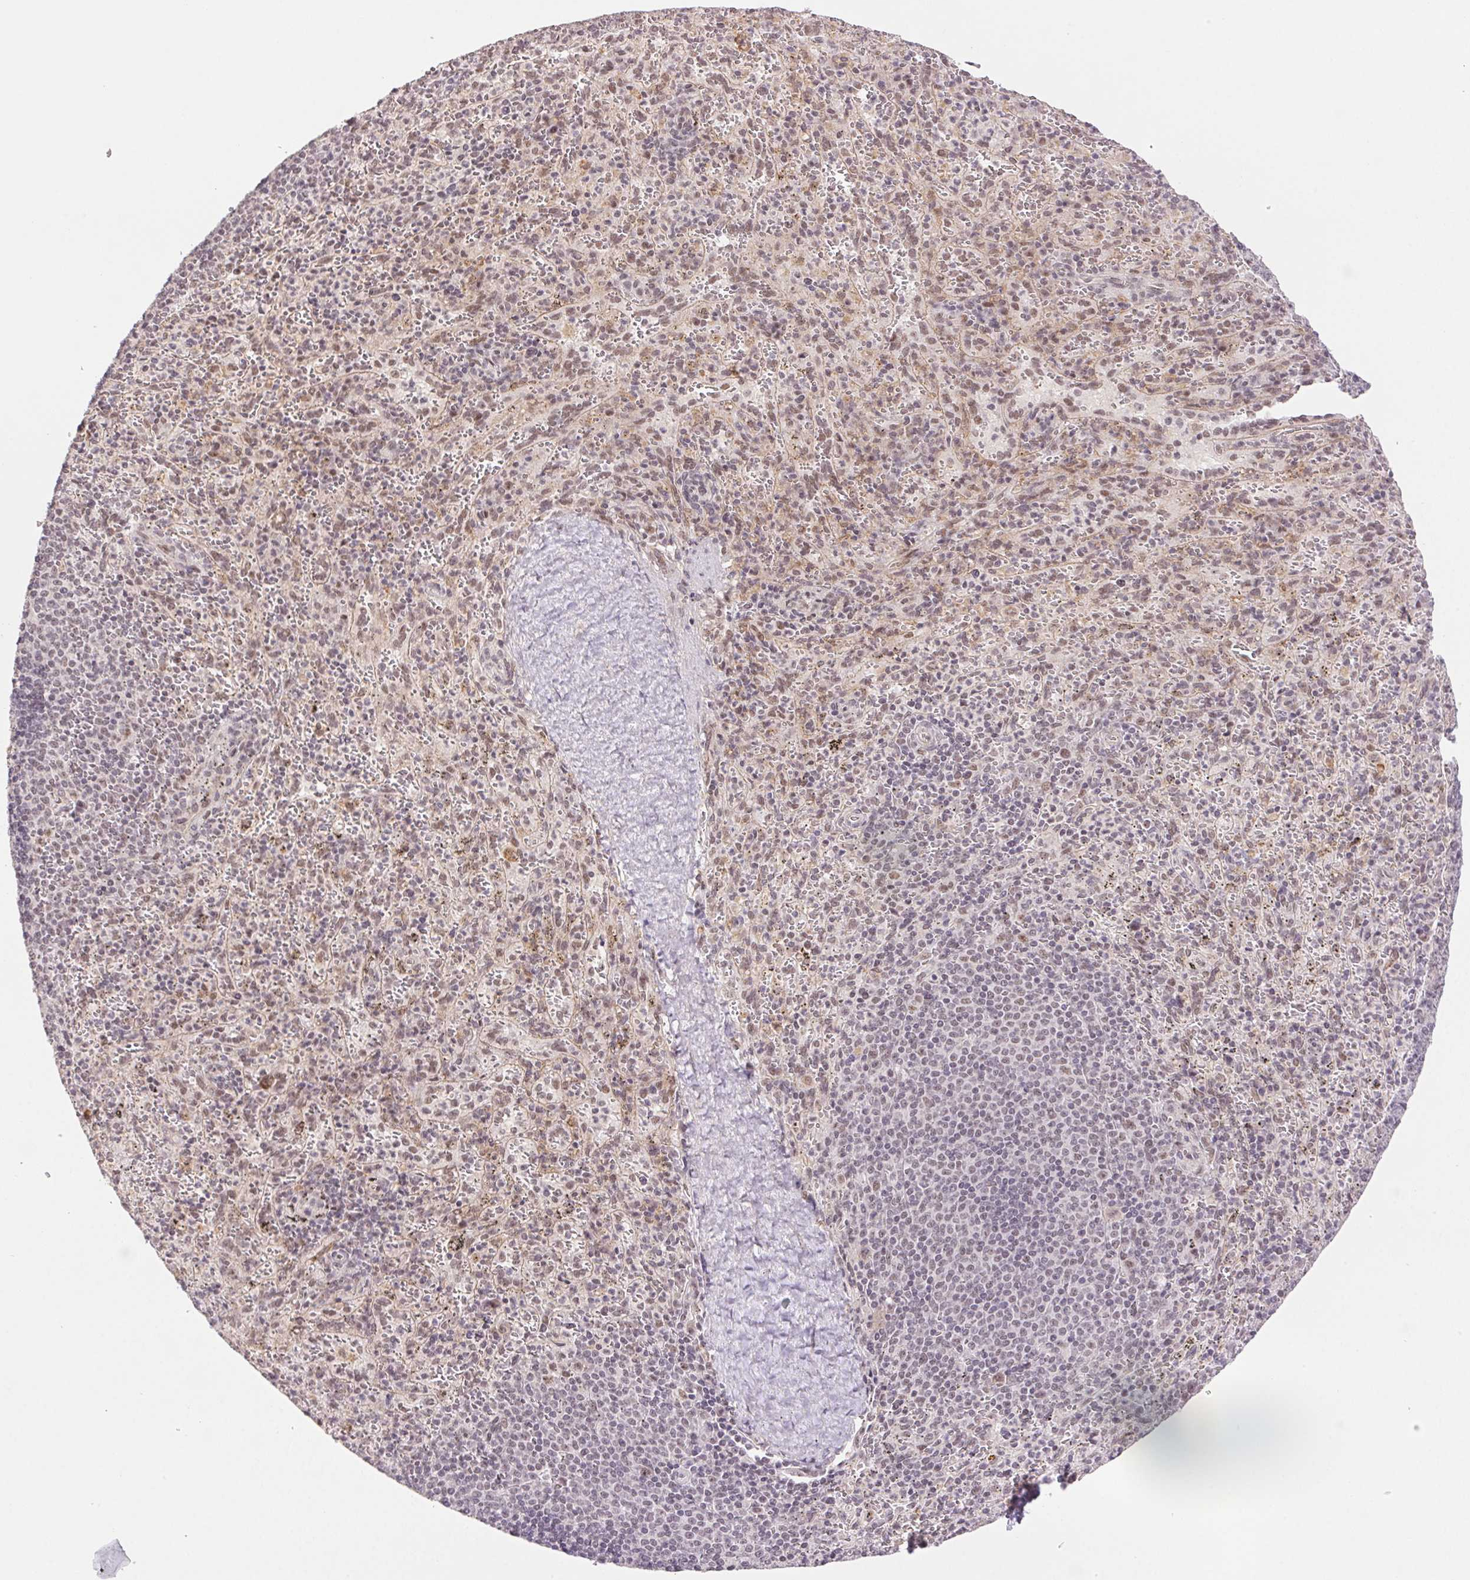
{"staining": {"intensity": "moderate", "quantity": "<25%", "location": "nuclear"}, "tissue": "spleen", "cell_type": "Cells in red pulp", "image_type": "normal", "snomed": [{"axis": "morphology", "description": "Normal tissue, NOS"}, {"axis": "topography", "description": "Spleen"}], "caption": "Immunohistochemistry photomicrograph of normal spleen stained for a protein (brown), which reveals low levels of moderate nuclear positivity in about <25% of cells in red pulp.", "gene": "PRPF18", "patient": {"sex": "male", "age": 57}}